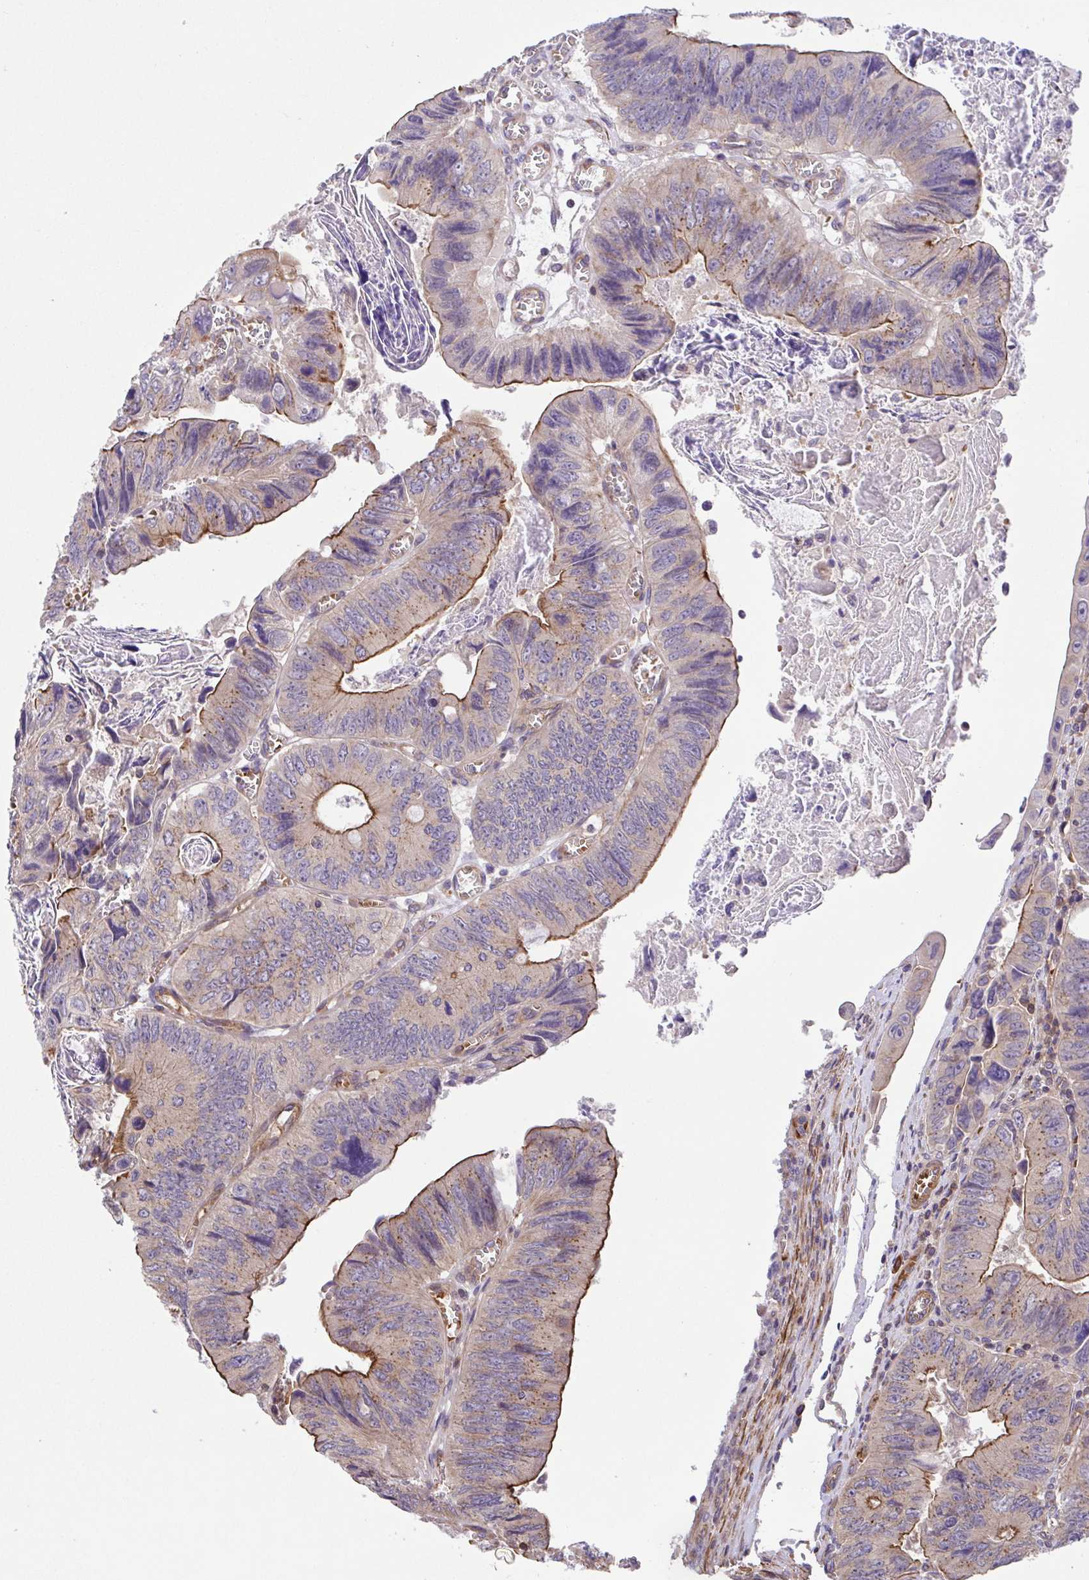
{"staining": {"intensity": "moderate", "quantity": "25%-75%", "location": "cytoplasmic/membranous"}, "tissue": "colorectal cancer", "cell_type": "Tumor cells", "image_type": "cancer", "snomed": [{"axis": "morphology", "description": "Adenocarcinoma, NOS"}, {"axis": "topography", "description": "Colon"}], "caption": "Protein staining of adenocarcinoma (colorectal) tissue demonstrates moderate cytoplasmic/membranous staining in about 25%-75% of tumor cells. Ihc stains the protein of interest in brown and the nuclei are stained blue.", "gene": "IDE", "patient": {"sex": "female", "age": 84}}